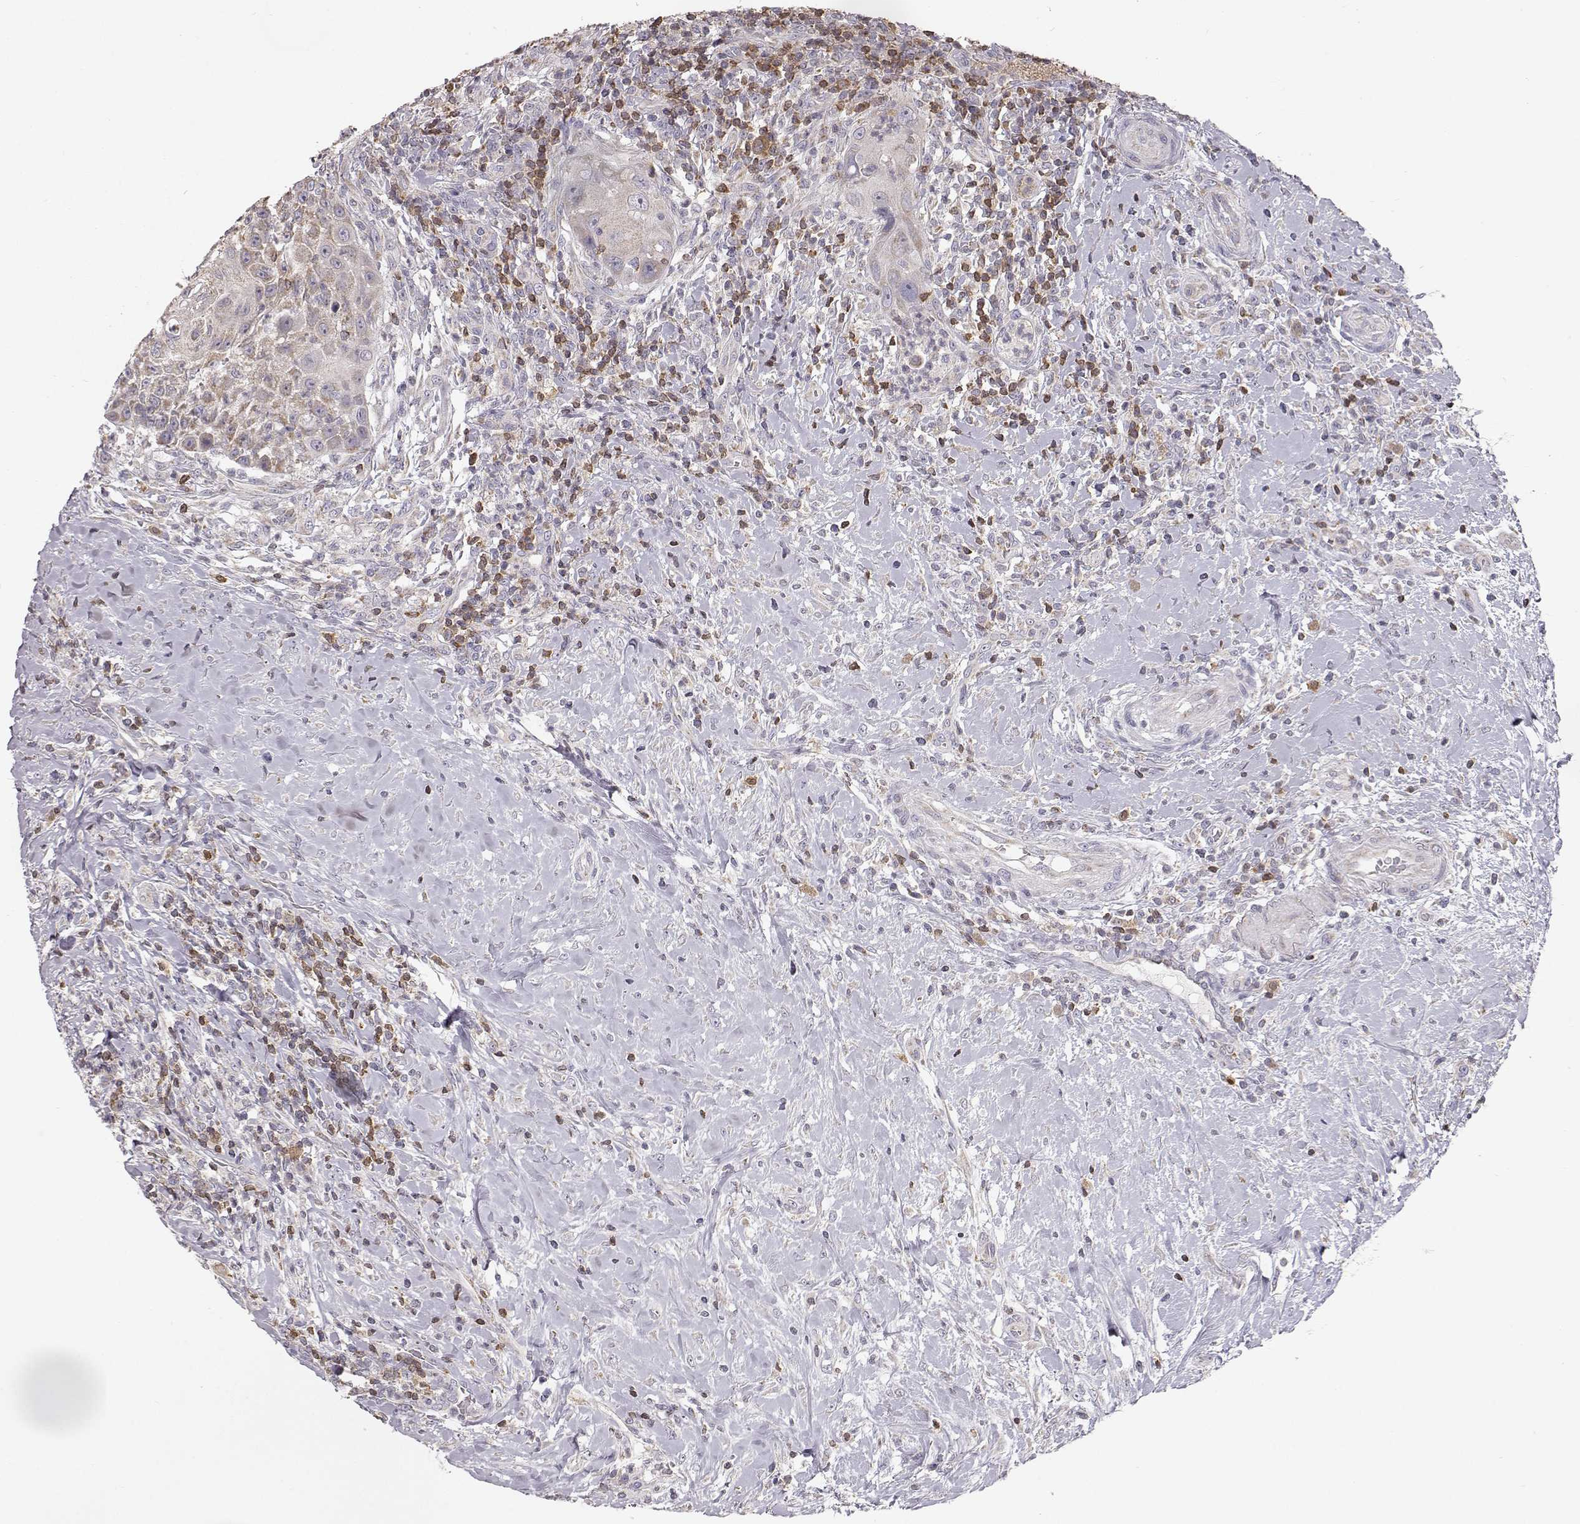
{"staining": {"intensity": "weak", "quantity": ">75%", "location": "cytoplasmic/membranous"}, "tissue": "head and neck cancer", "cell_type": "Tumor cells", "image_type": "cancer", "snomed": [{"axis": "morphology", "description": "Squamous cell carcinoma, NOS"}, {"axis": "topography", "description": "Head-Neck"}], "caption": "Head and neck cancer tissue displays weak cytoplasmic/membranous expression in approximately >75% of tumor cells, visualized by immunohistochemistry.", "gene": "GRAP2", "patient": {"sex": "male", "age": 69}}